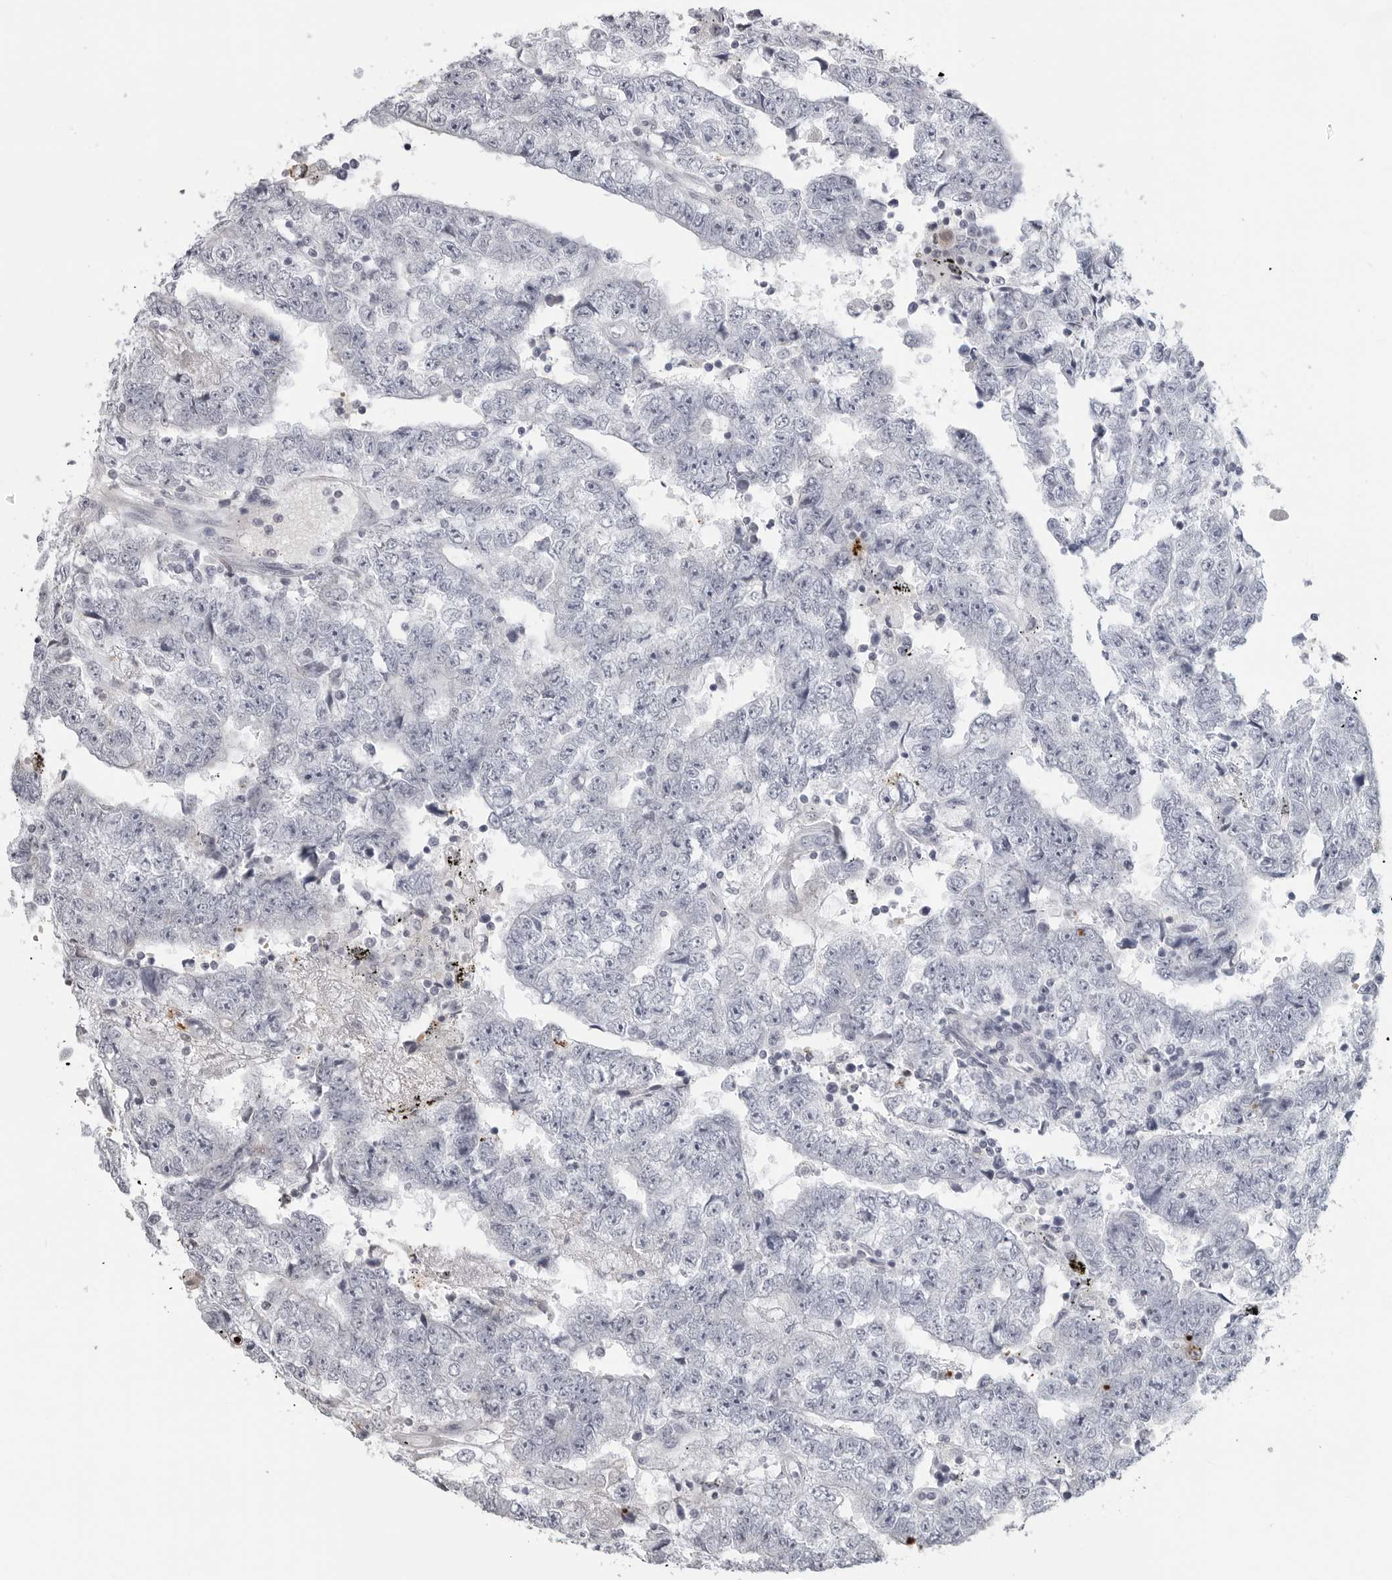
{"staining": {"intensity": "negative", "quantity": "none", "location": "none"}, "tissue": "testis cancer", "cell_type": "Tumor cells", "image_type": "cancer", "snomed": [{"axis": "morphology", "description": "Carcinoma, Embryonal, NOS"}, {"axis": "topography", "description": "Testis"}], "caption": "An immunohistochemistry micrograph of embryonal carcinoma (testis) is shown. There is no staining in tumor cells of embryonal carcinoma (testis).", "gene": "CXCR5", "patient": {"sex": "male", "age": 25}}